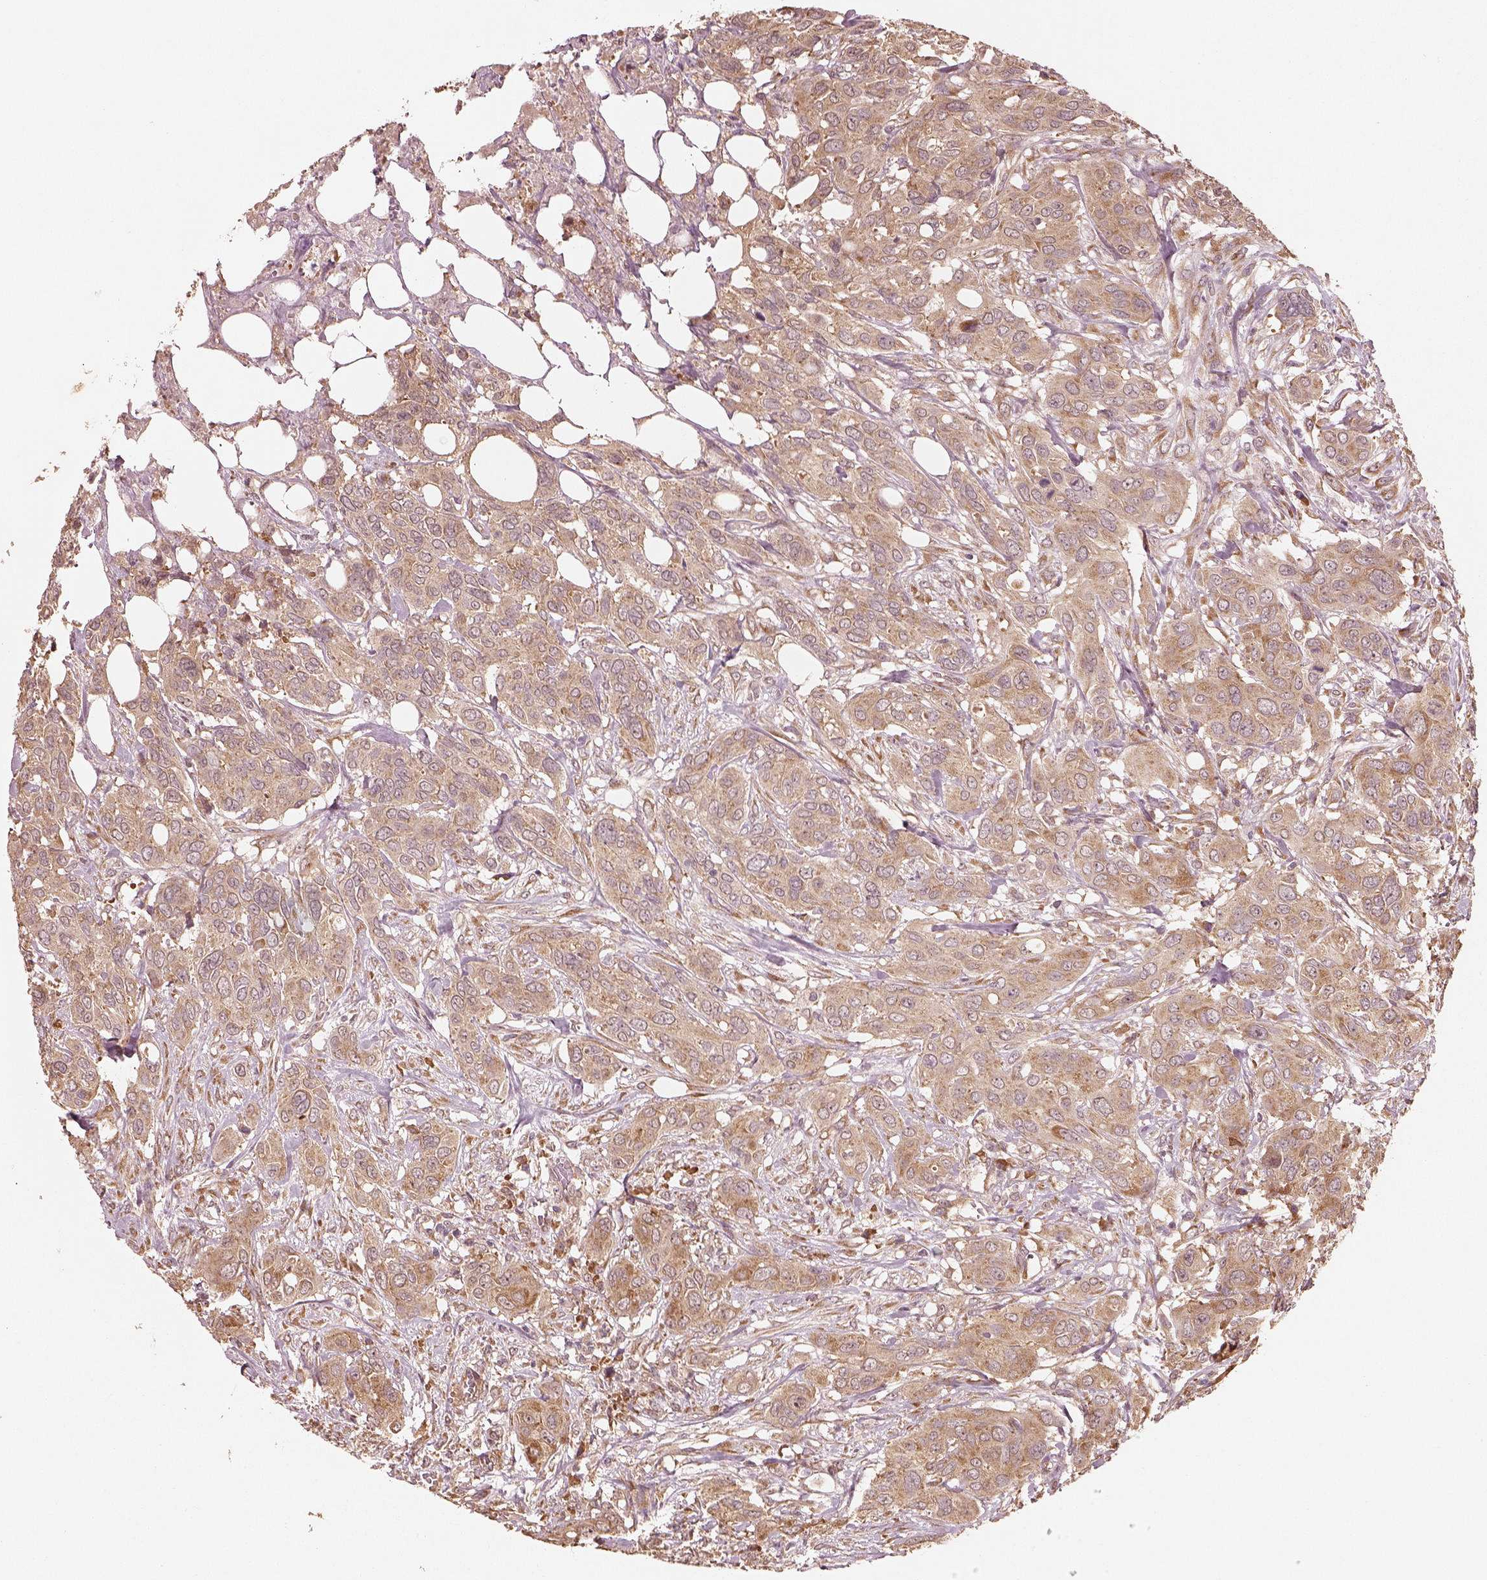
{"staining": {"intensity": "weak", "quantity": ">75%", "location": "cytoplasmic/membranous"}, "tissue": "urothelial cancer", "cell_type": "Tumor cells", "image_type": "cancer", "snomed": [{"axis": "morphology", "description": "Urothelial carcinoma, NOS"}, {"axis": "morphology", "description": "Urothelial carcinoma, High grade"}, {"axis": "topography", "description": "Urinary bladder"}], "caption": "Weak cytoplasmic/membranous expression for a protein is present in about >75% of tumor cells of transitional cell carcinoma using IHC.", "gene": "RPS5", "patient": {"sex": "male", "age": 63}}